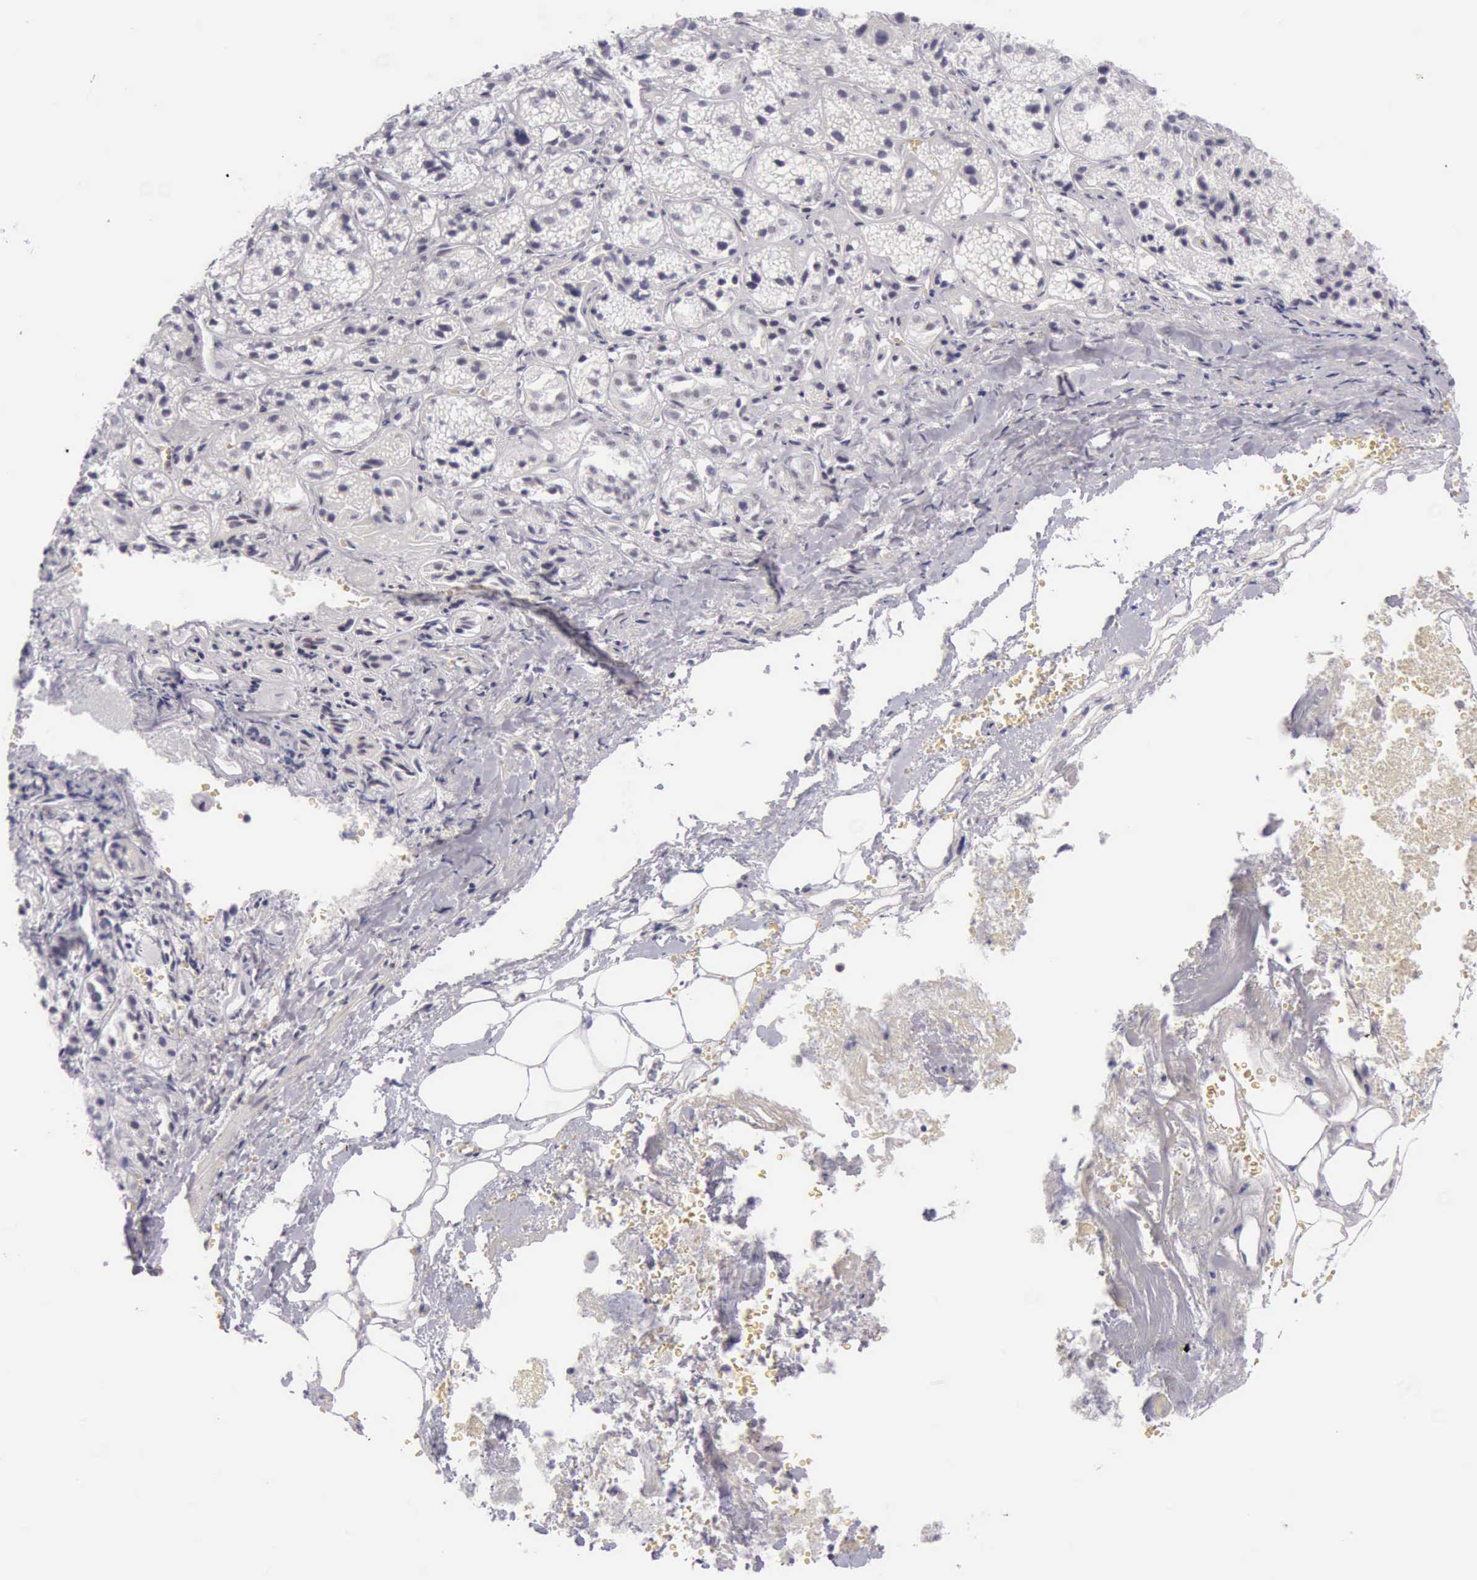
{"staining": {"intensity": "negative", "quantity": "none", "location": "none"}, "tissue": "adrenal gland", "cell_type": "Glandular cells", "image_type": "normal", "snomed": [{"axis": "morphology", "description": "Normal tissue, NOS"}, {"axis": "topography", "description": "Adrenal gland"}], "caption": "Glandular cells show no significant protein expression in benign adrenal gland. The staining is performed using DAB (3,3'-diaminobenzidine) brown chromogen with nuclei counter-stained in using hematoxylin.", "gene": "EP300", "patient": {"sex": "female", "age": 71}}